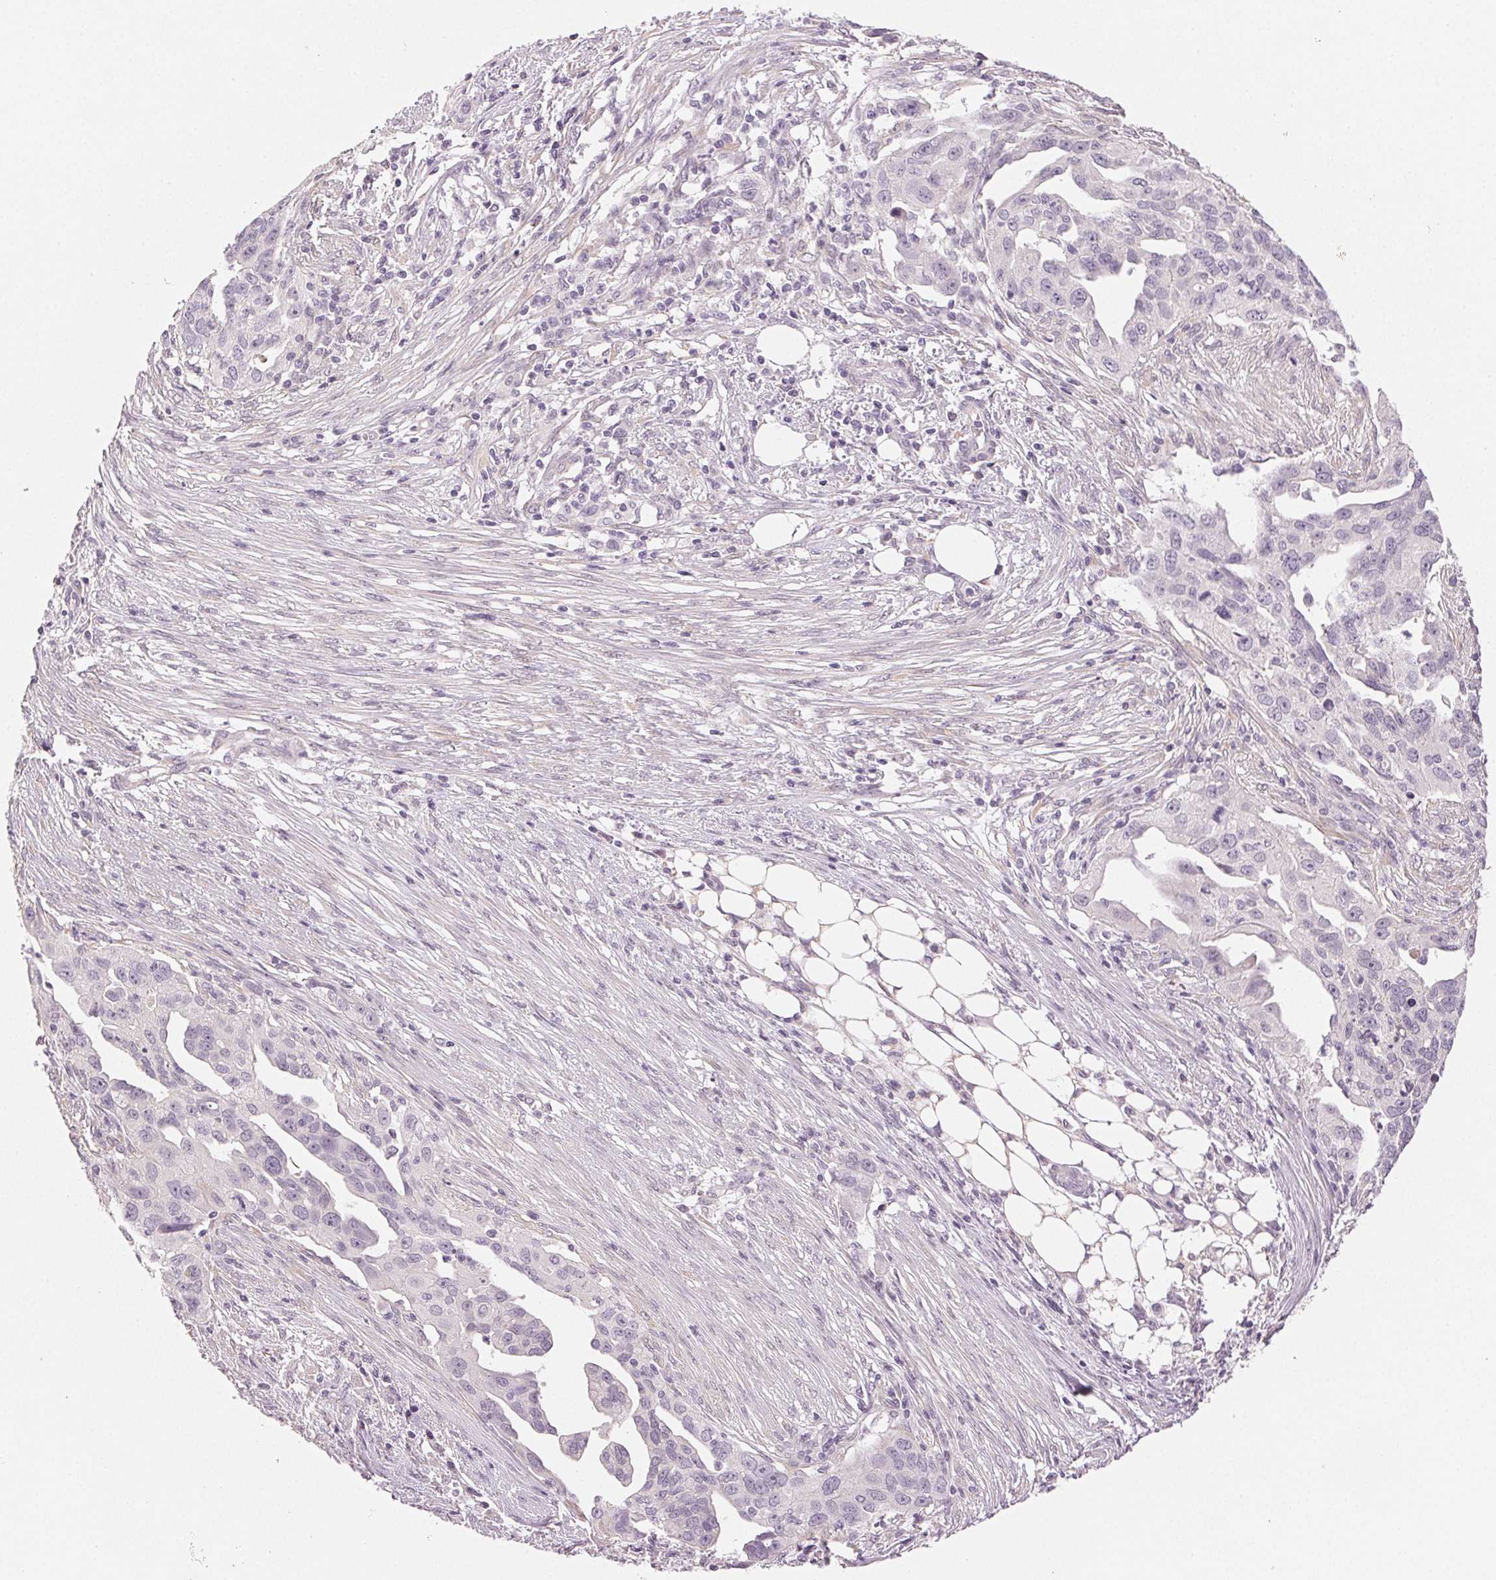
{"staining": {"intensity": "negative", "quantity": "none", "location": "none"}, "tissue": "ovarian cancer", "cell_type": "Tumor cells", "image_type": "cancer", "snomed": [{"axis": "morphology", "description": "Carcinoma, endometroid"}, {"axis": "morphology", "description": "Cystadenocarcinoma, serous, NOS"}, {"axis": "topography", "description": "Ovary"}], "caption": "Tumor cells are negative for brown protein staining in serous cystadenocarcinoma (ovarian).", "gene": "MAP1LC3A", "patient": {"sex": "female", "age": 45}}